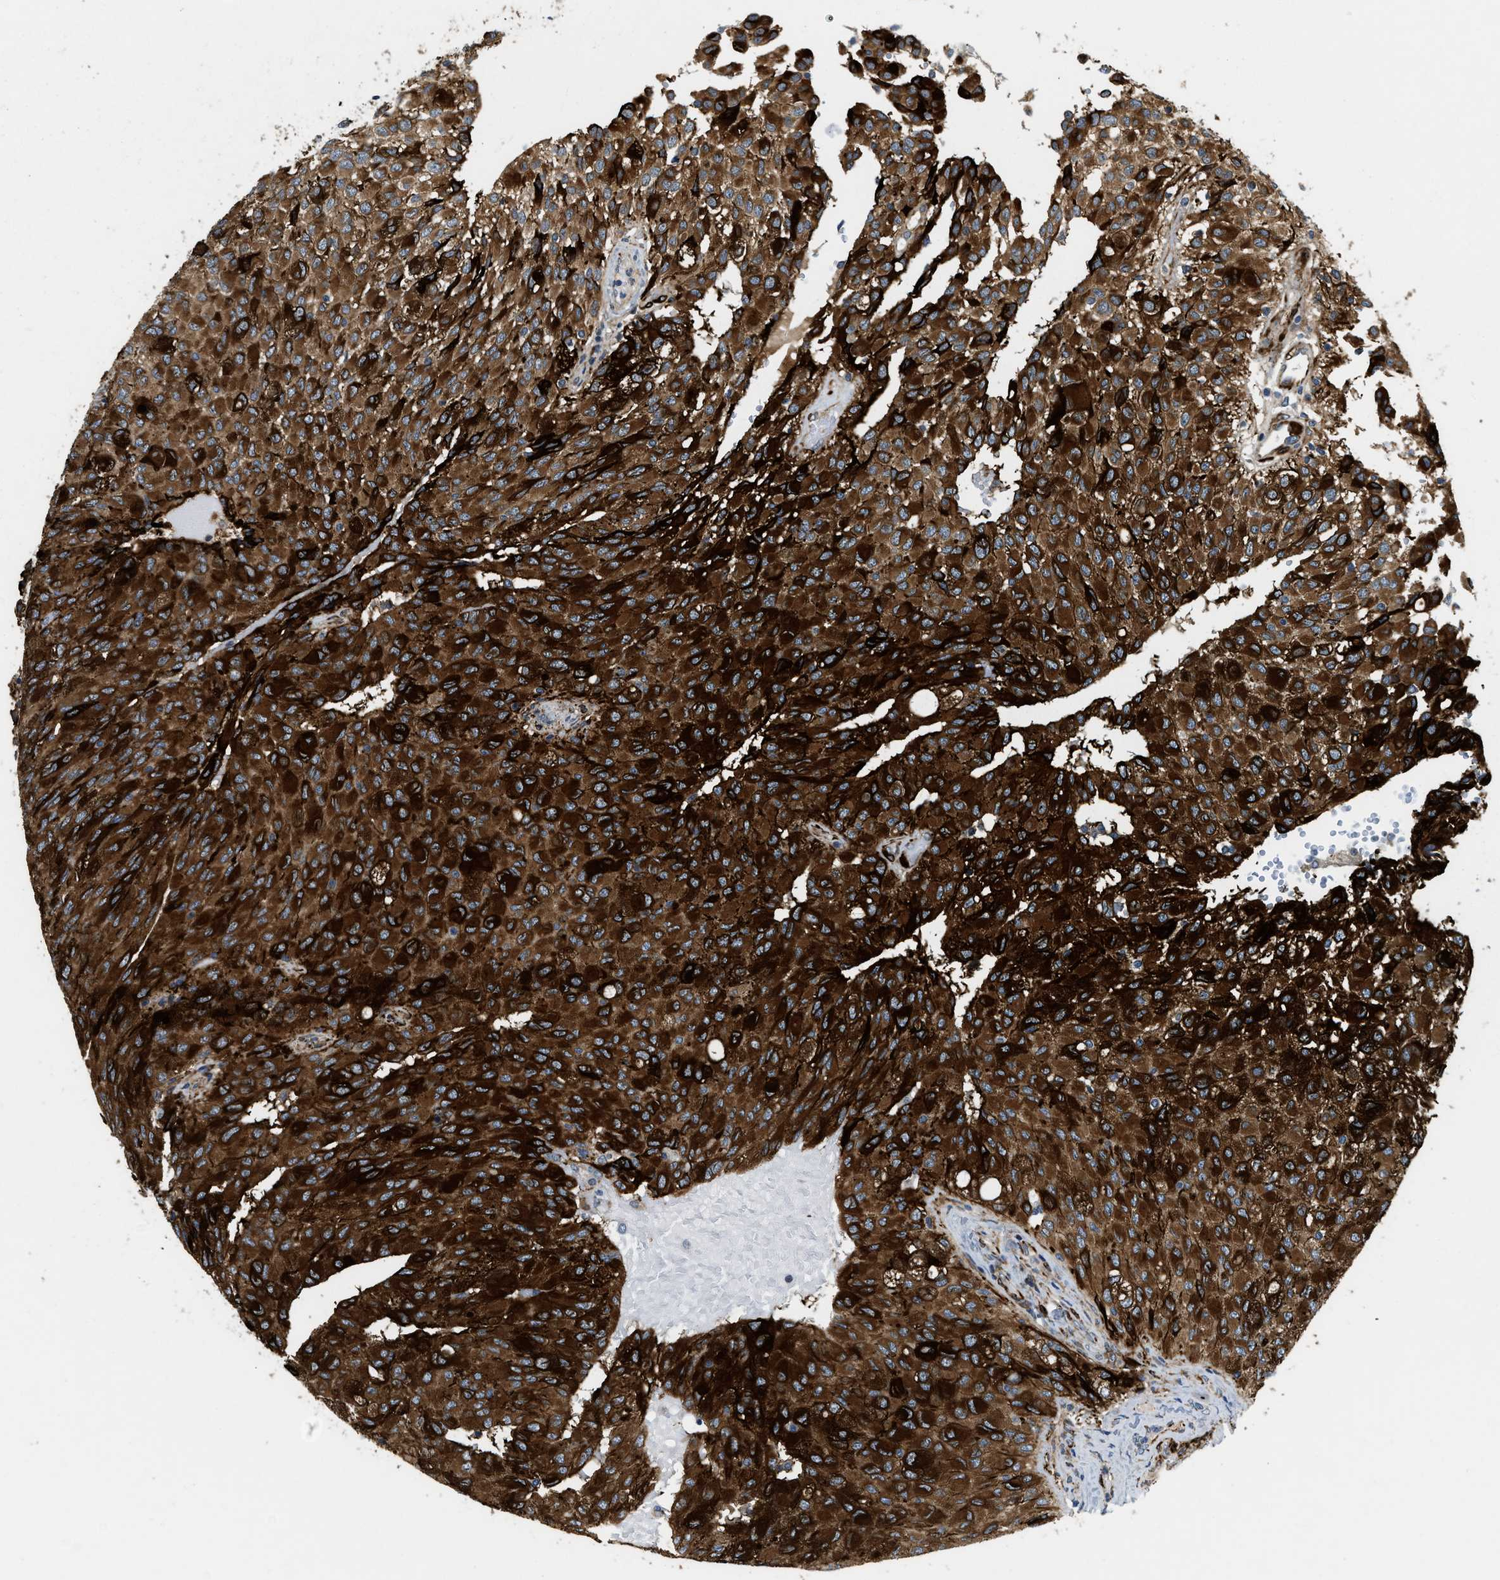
{"staining": {"intensity": "strong", "quantity": ">75%", "location": "cytoplasmic/membranous"}, "tissue": "glioma", "cell_type": "Tumor cells", "image_type": "cancer", "snomed": [{"axis": "morphology", "description": "Glioma, malignant, High grade"}, {"axis": "topography", "description": "Brain"}], "caption": "This image reveals immunohistochemistry (IHC) staining of glioma, with high strong cytoplasmic/membranous expression in approximately >75% of tumor cells.", "gene": "ZNF599", "patient": {"sex": "male", "age": 32}}